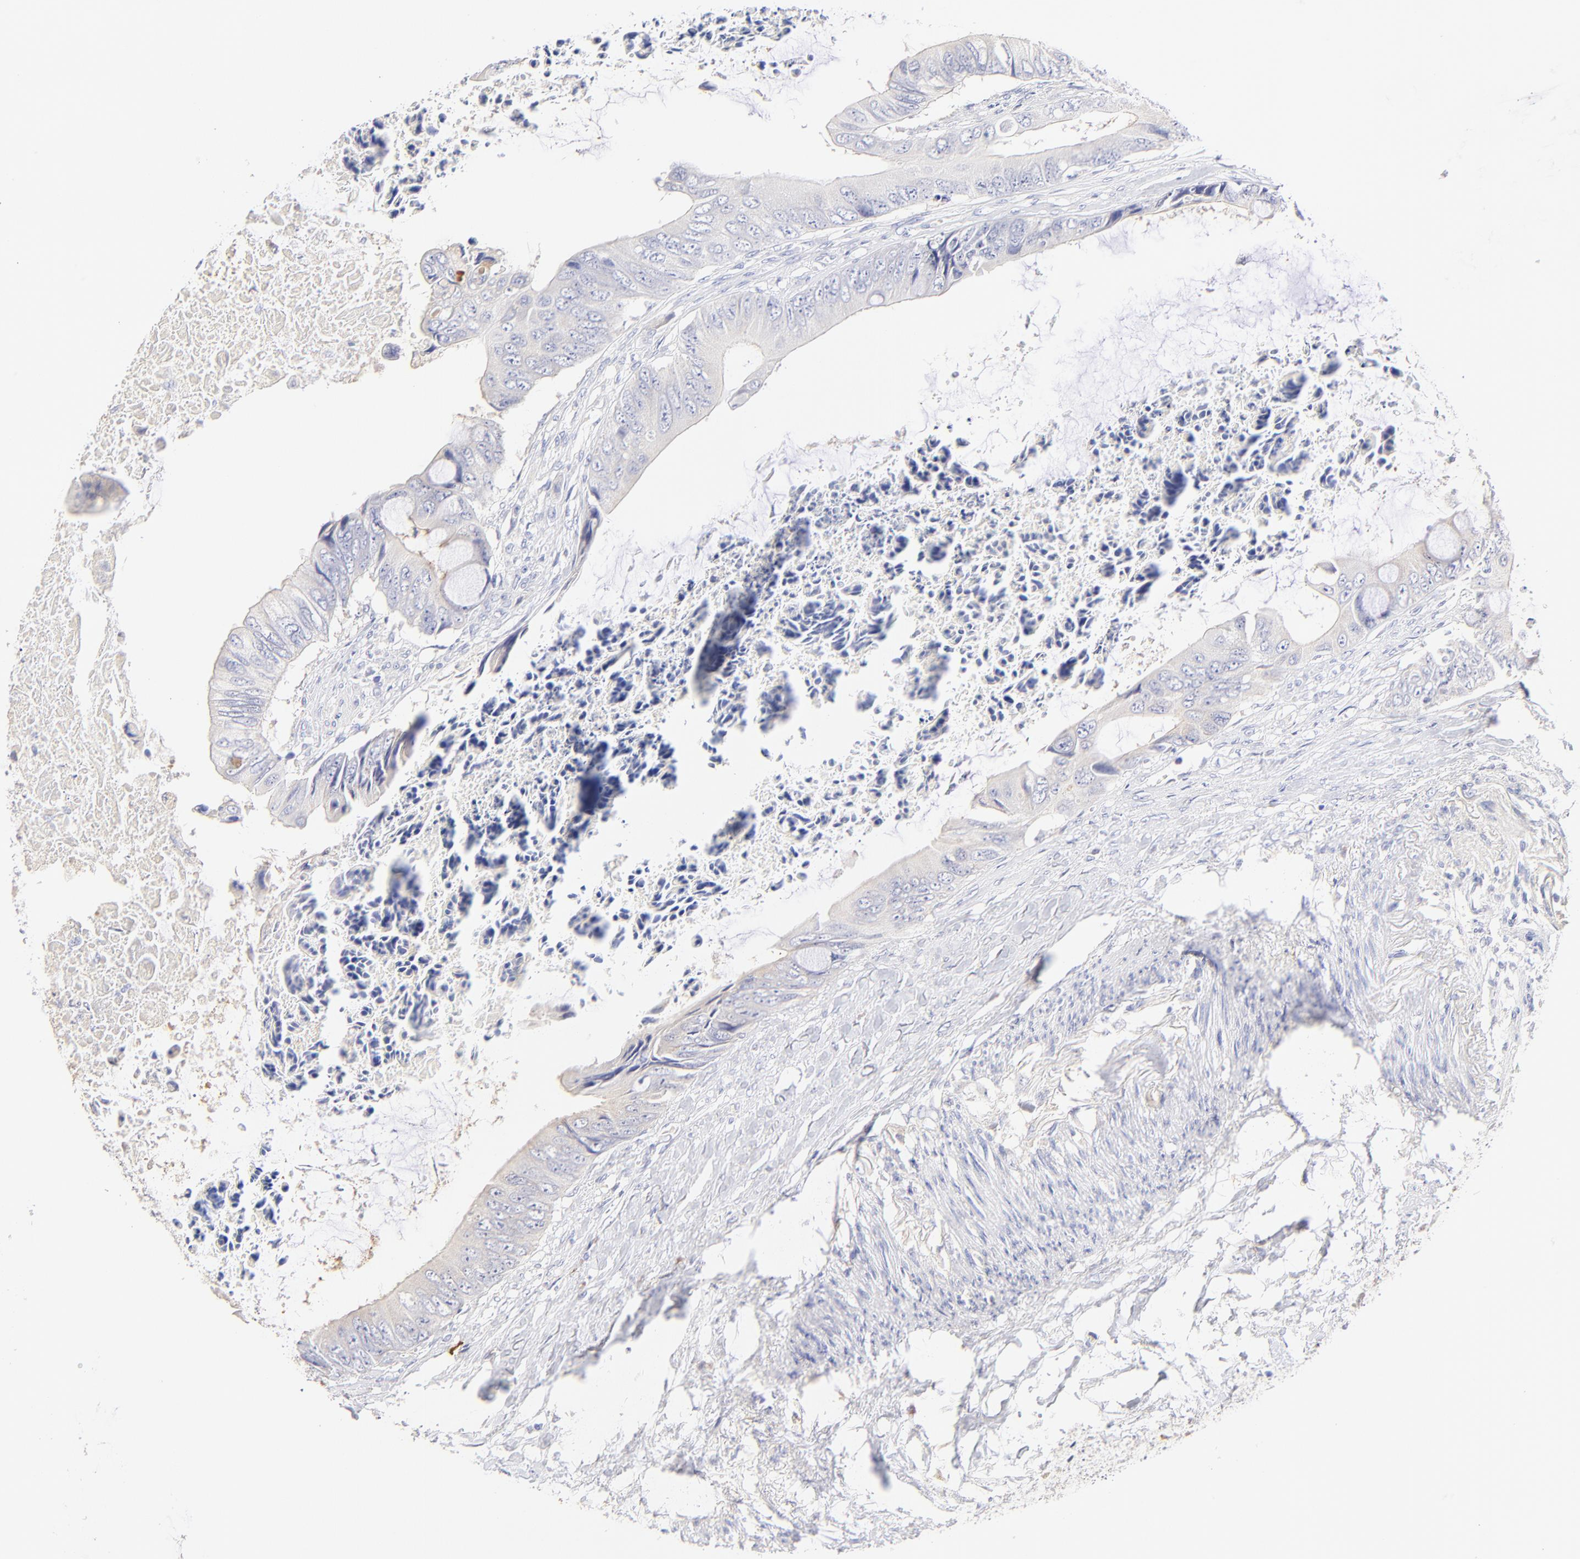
{"staining": {"intensity": "weak", "quantity": "<25%", "location": "cytoplasmic/membranous"}, "tissue": "colorectal cancer", "cell_type": "Tumor cells", "image_type": "cancer", "snomed": [{"axis": "morphology", "description": "Normal tissue, NOS"}, {"axis": "morphology", "description": "Adenocarcinoma, NOS"}, {"axis": "topography", "description": "Rectum"}, {"axis": "topography", "description": "Peripheral nerve tissue"}], "caption": "Immunohistochemistry histopathology image of neoplastic tissue: colorectal cancer (adenocarcinoma) stained with DAB demonstrates no significant protein positivity in tumor cells. (DAB (3,3'-diaminobenzidine) immunohistochemistry, high magnification).", "gene": "ASB9", "patient": {"sex": "female", "age": 77}}